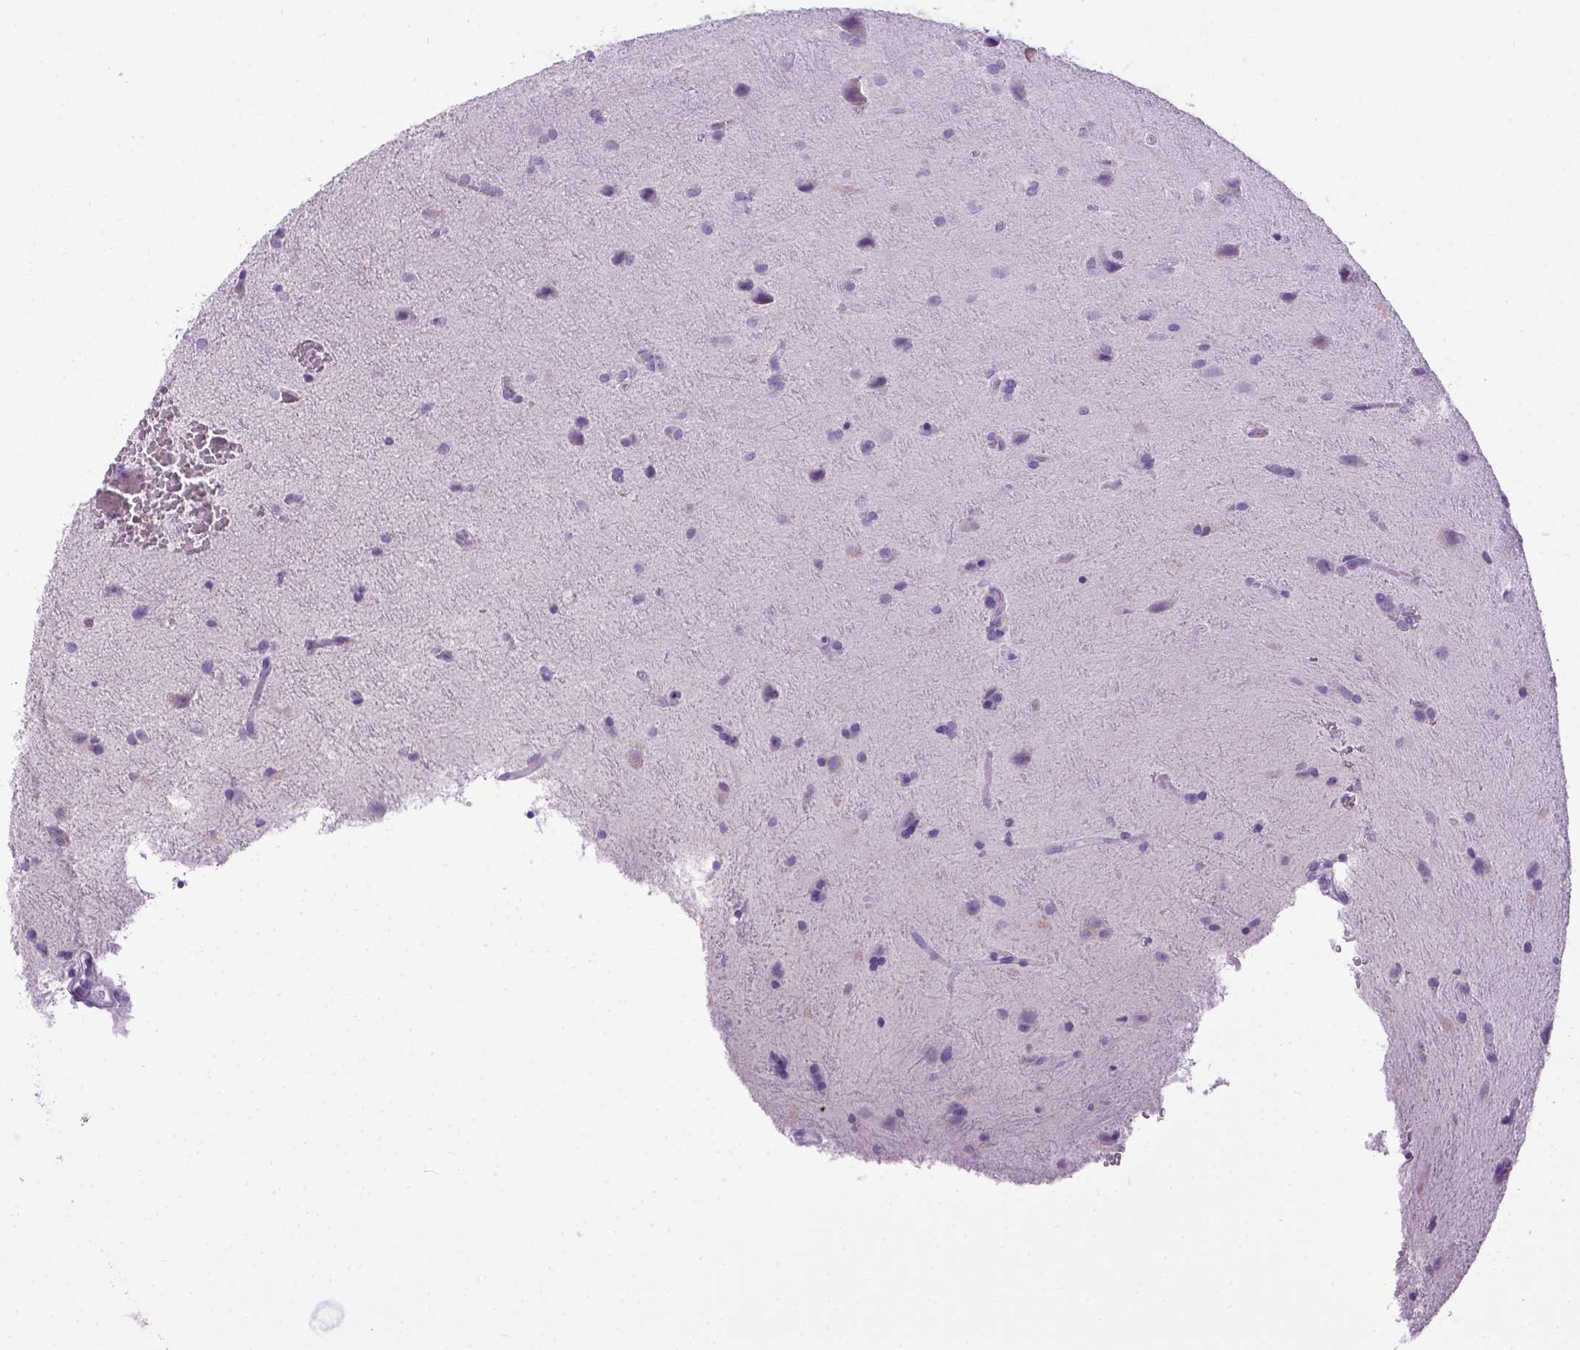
{"staining": {"intensity": "negative", "quantity": "none", "location": "none"}, "tissue": "glioma", "cell_type": "Tumor cells", "image_type": "cancer", "snomed": [{"axis": "morphology", "description": "Glioma, malignant, Low grade"}, {"axis": "topography", "description": "Brain"}], "caption": "Immunohistochemistry micrograph of human low-grade glioma (malignant) stained for a protein (brown), which reveals no staining in tumor cells. (DAB (3,3'-diaminobenzidine) immunohistochemistry, high magnification).", "gene": "CDH1", "patient": {"sex": "male", "age": 58}}